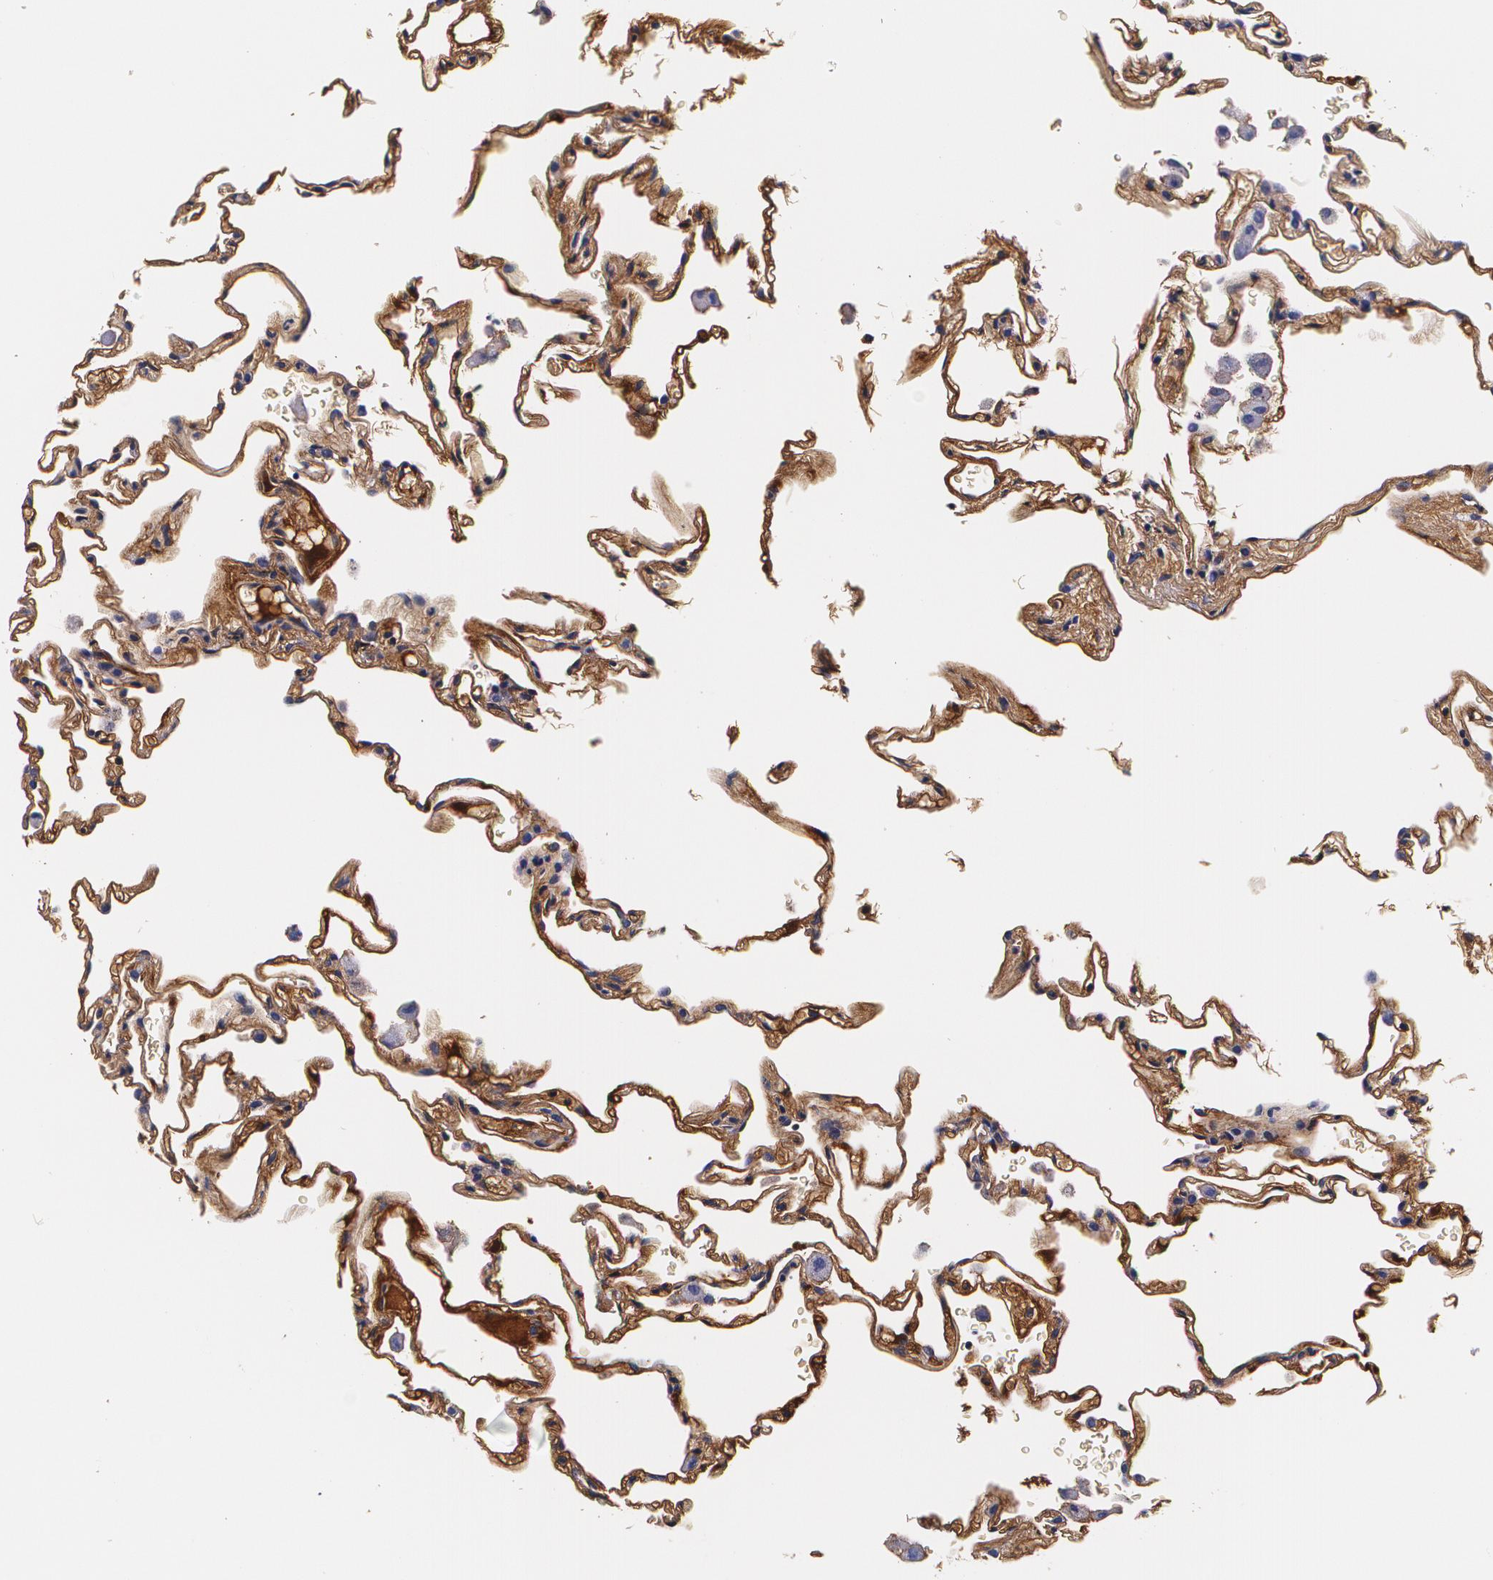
{"staining": {"intensity": "weak", "quantity": "<25%", "location": "cytoplasmic/membranous"}, "tissue": "lung", "cell_type": "Alveolar cells", "image_type": "normal", "snomed": [{"axis": "morphology", "description": "Normal tissue, NOS"}, {"axis": "morphology", "description": "Inflammation, NOS"}, {"axis": "topography", "description": "Lung"}], "caption": "Histopathology image shows no protein staining in alveolar cells of benign lung. Nuclei are stained in blue.", "gene": "TTR", "patient": {"sex": "male", "age": 69}}